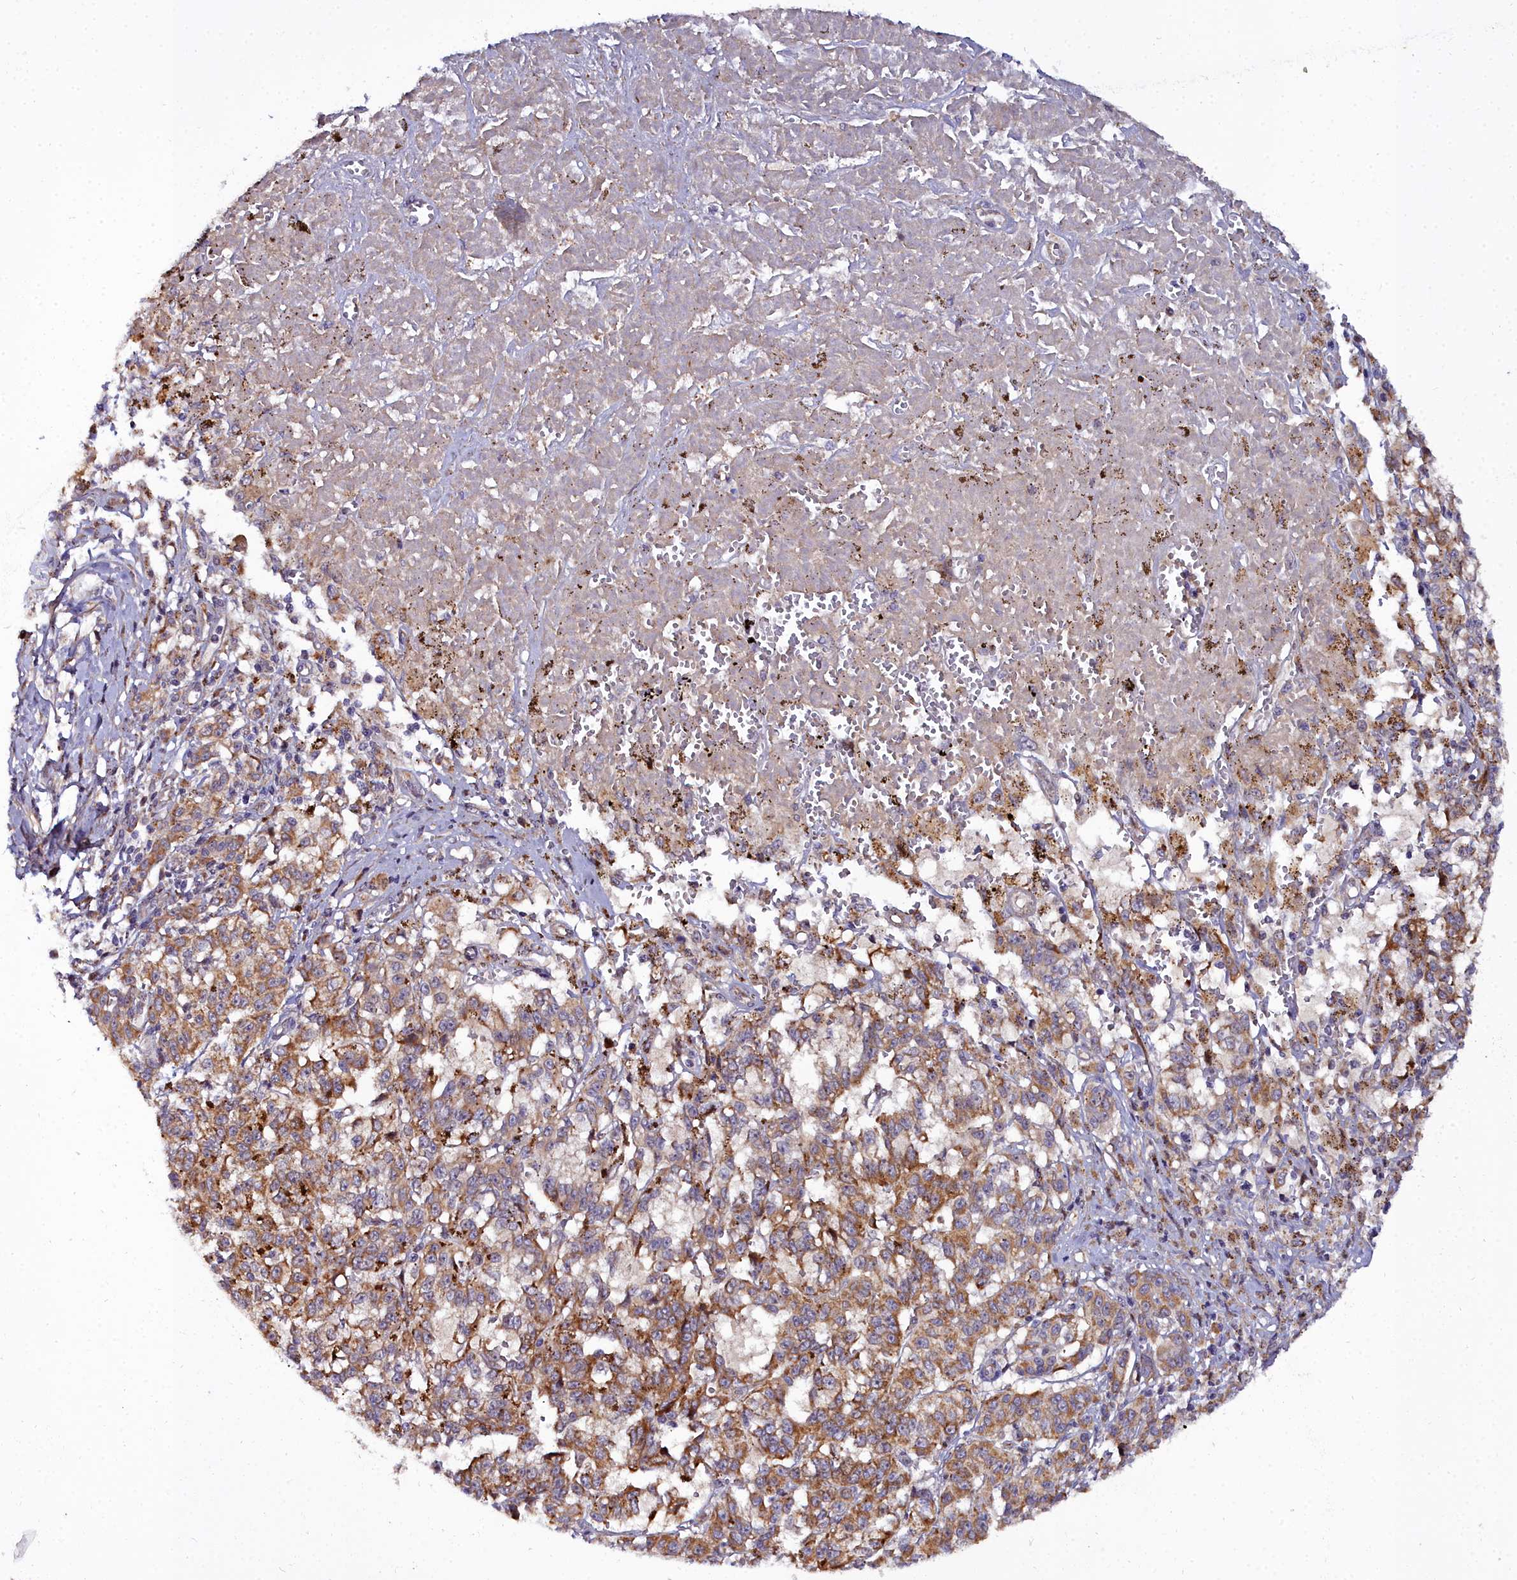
{"staining": {"intensity": "moderate", "quantity": ">75%", "location": "cytoplasmic/membranous"}, "tissue": "melanoma", "cell_type": "Tumor cells", "image_type": "cancer", "snomed": [{"axis": "morphology", "description": "Malignant melanoma, NOS"}, {"axis": "topography", "description": "Skin"}], "caption": "Immunohistochemistry (DAB) staining of malignant melanoma displays moderate cytoplasmic/membranous protein positivity in approximately >75% of tumor cells. Immunohistochemistry stains the protein of interest in brown and the nuclei are stained blue.", "gene": "MRPS11", "patient": {"sex": "female", "age": 72}}